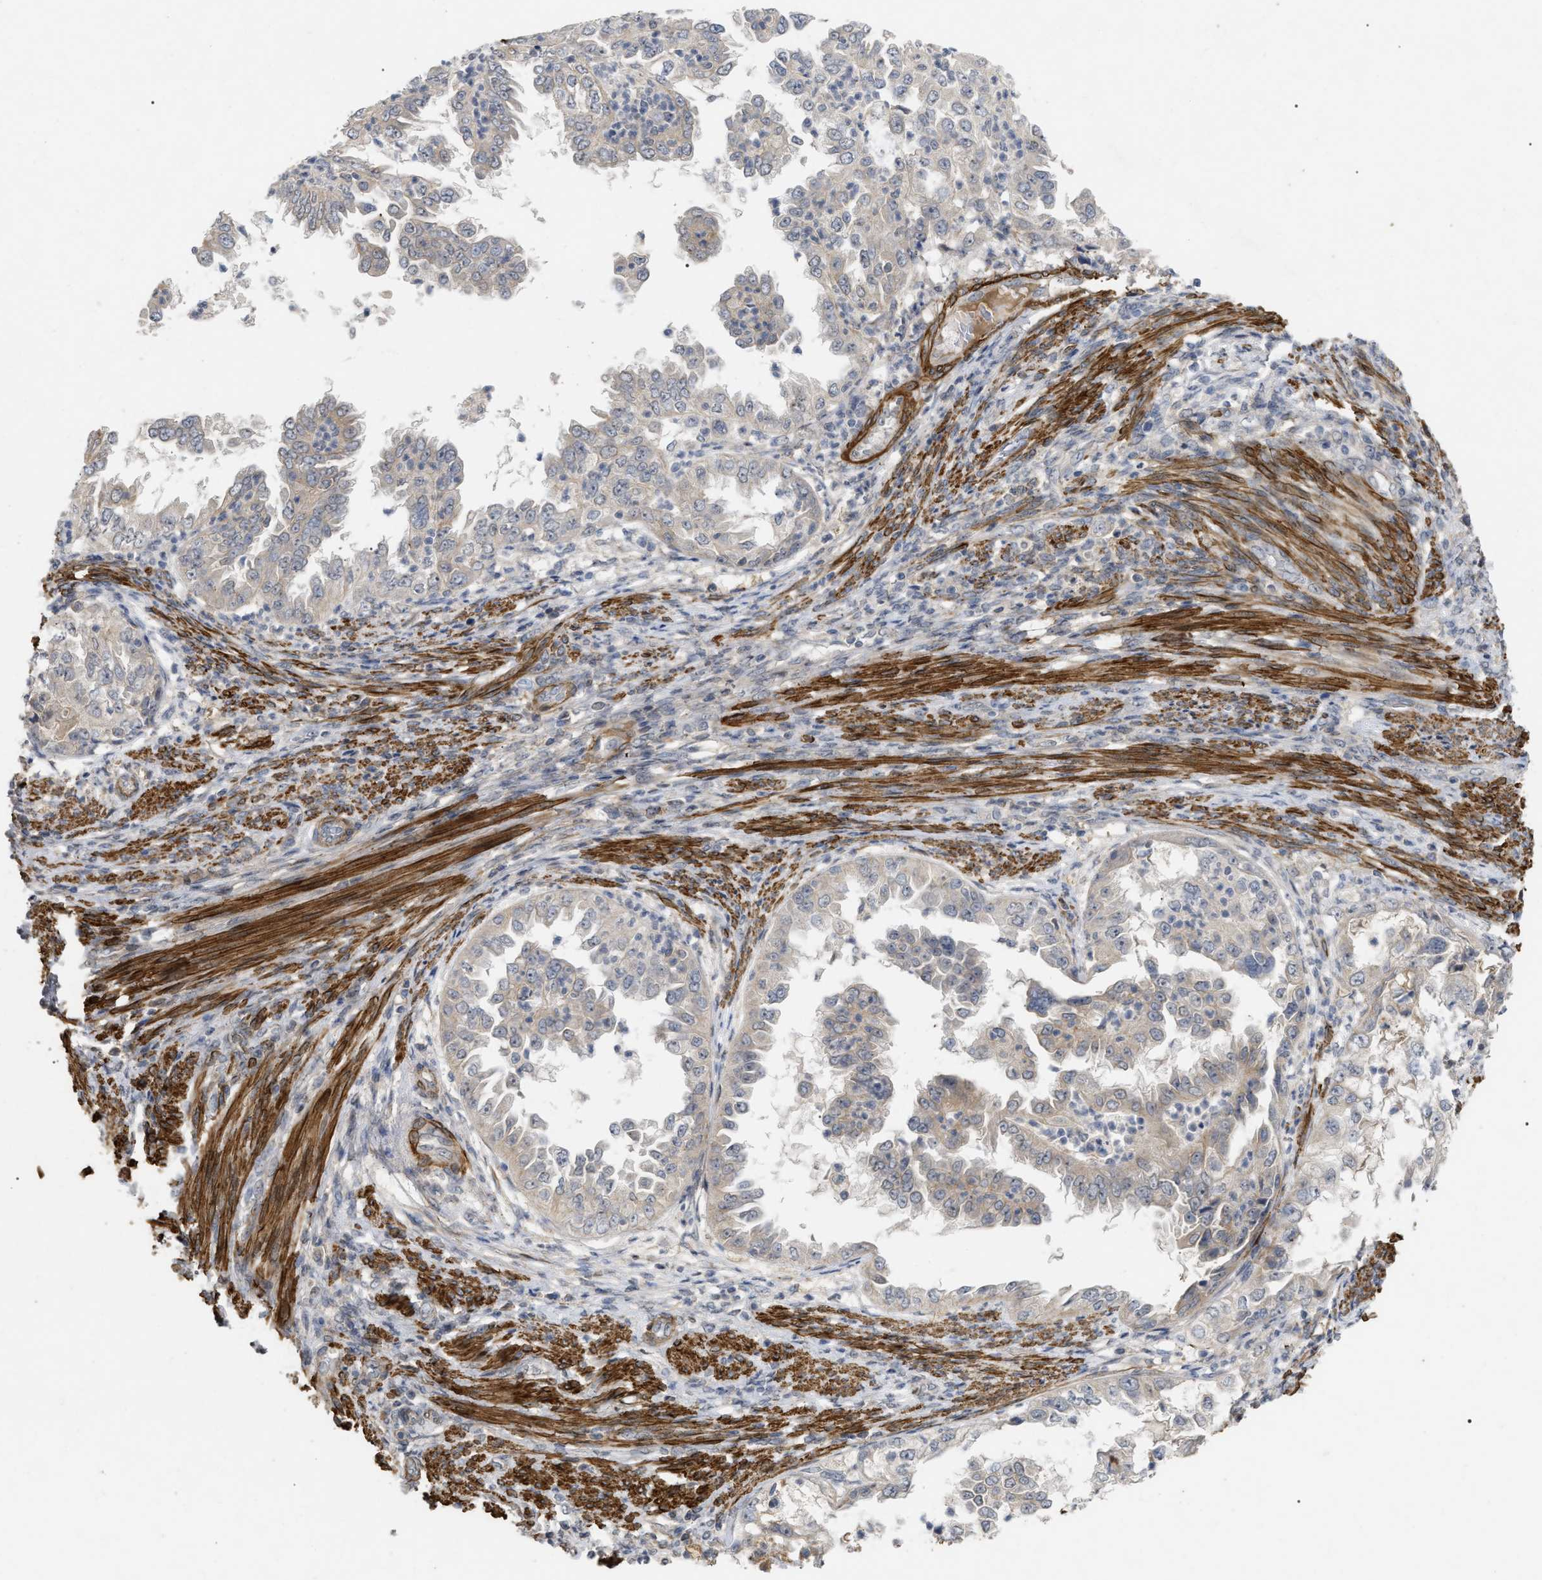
{"staining": {"intensity": "negative", "quantity": "none", "location": "none"}, "tissue": "endometrial cancer", "cell_type": "Tumor cells", "image_type": "cancer", "snomed": [{"axis": "morphology", "description": "Adenocarcinoma, NOS"}, {"axis": "topography", "description": "Endometrium"}], "caption": "A histopathology image of endometrial cancer (adenocarcinoma) stained for a protein reveals no brown staining in tumor cells. (Brightfield microscopy of DAB immunohistochemistry at high magnification).", "gene": "ST6GALNAC6", "patient": {"sex": "female", "age": 85}}